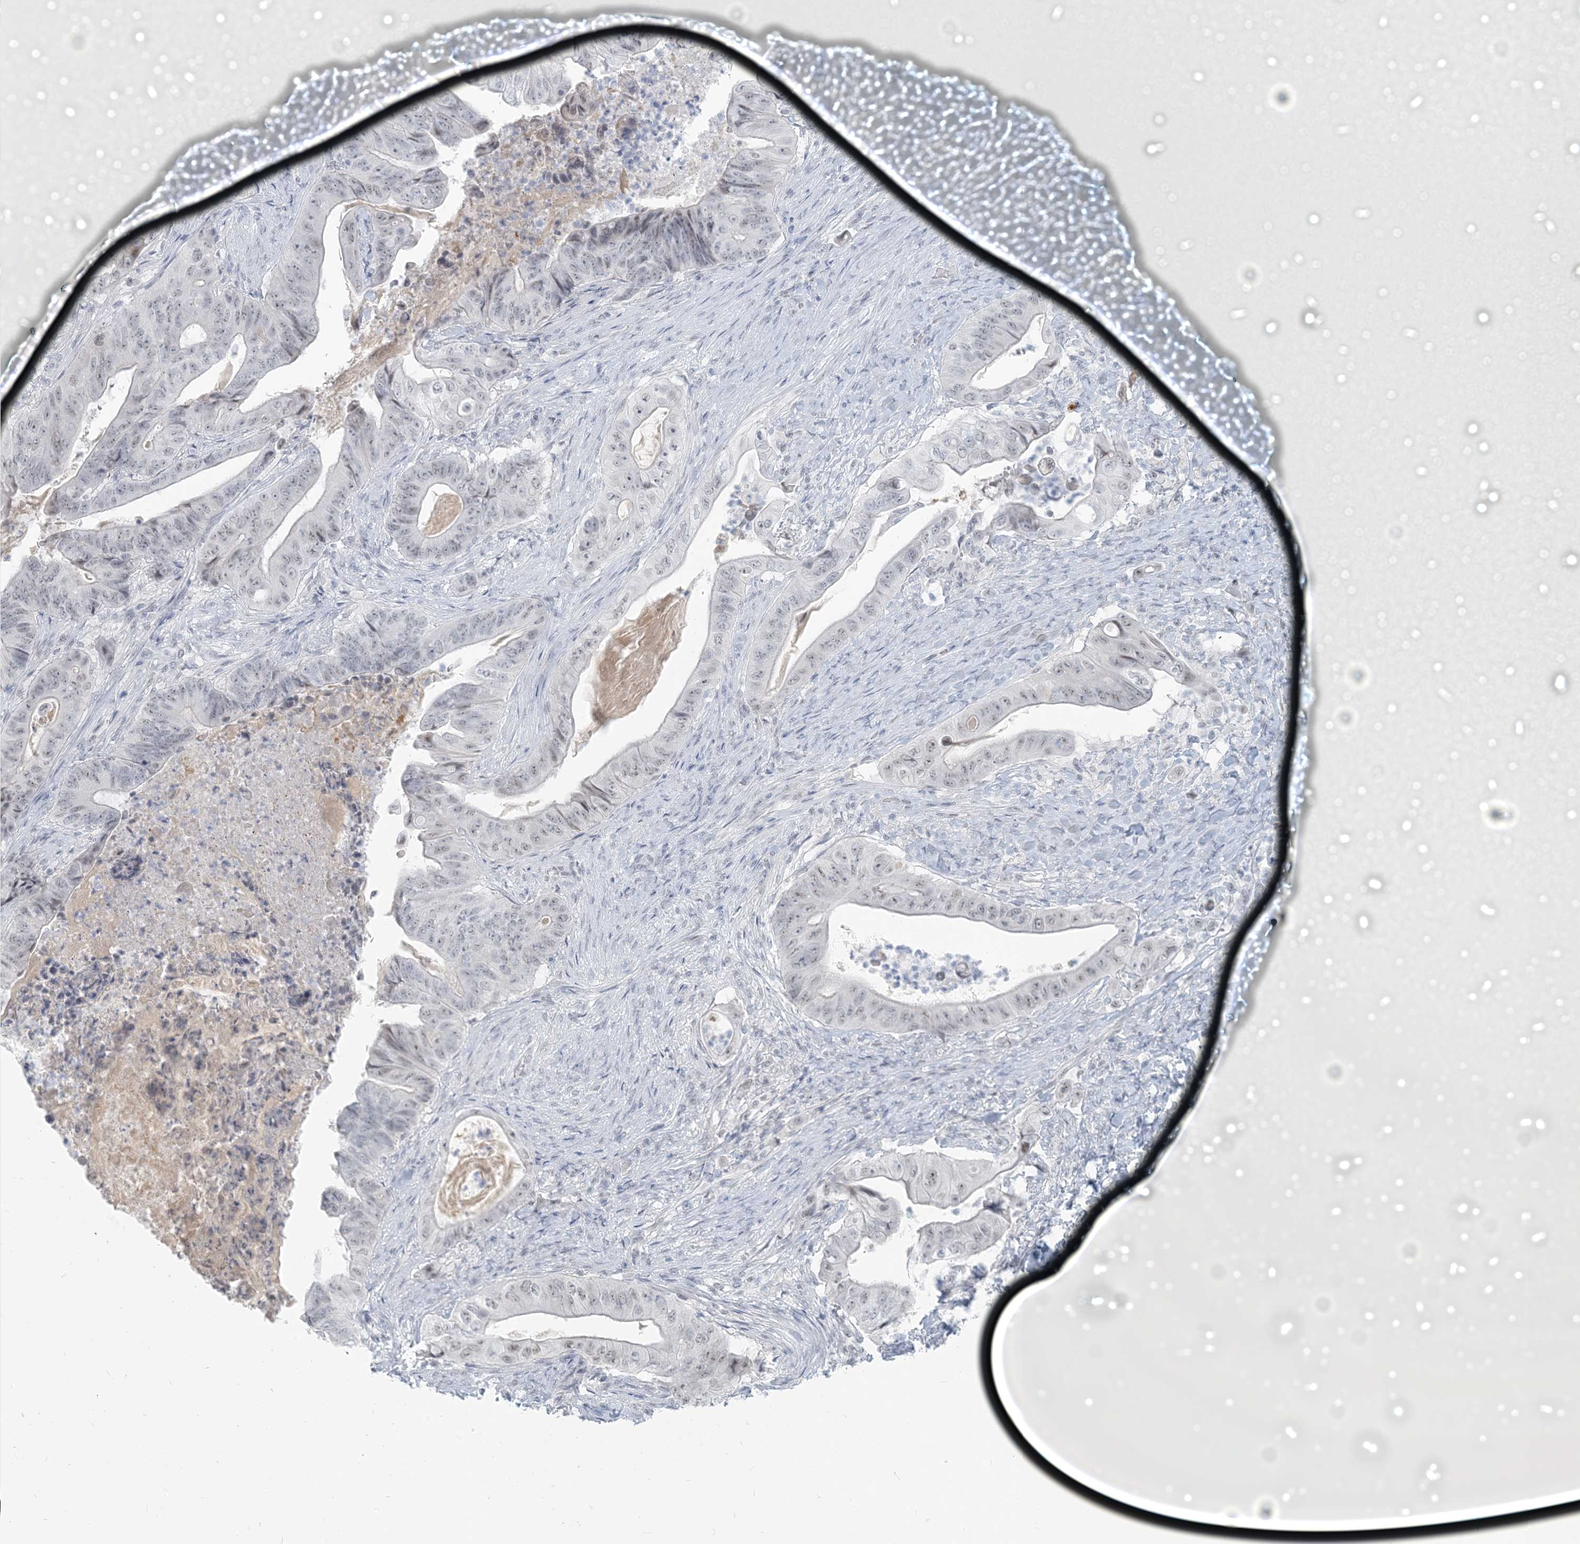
{"staining": {"intensity": "weak", "quantity": "<25%", "location": "nuclear"}, "tissue": "stomach cancer", "cell_type": "Tumor cells", "image_type": "cancer", "snomed": [{"axis": "morphology", "description": "Adenocarcinoma, NOS"}, {"axis": "topography", "description": "Stomach"}], "caption": "This histopathology image is of adenocarcinoma (stomach) stained with IHC to label a protein in brown with the nuclei are counter-stained blue. There is no positivity in tumor cells.", "gene": "SCML1", "patient": {"sex": "female", "age": 73}}